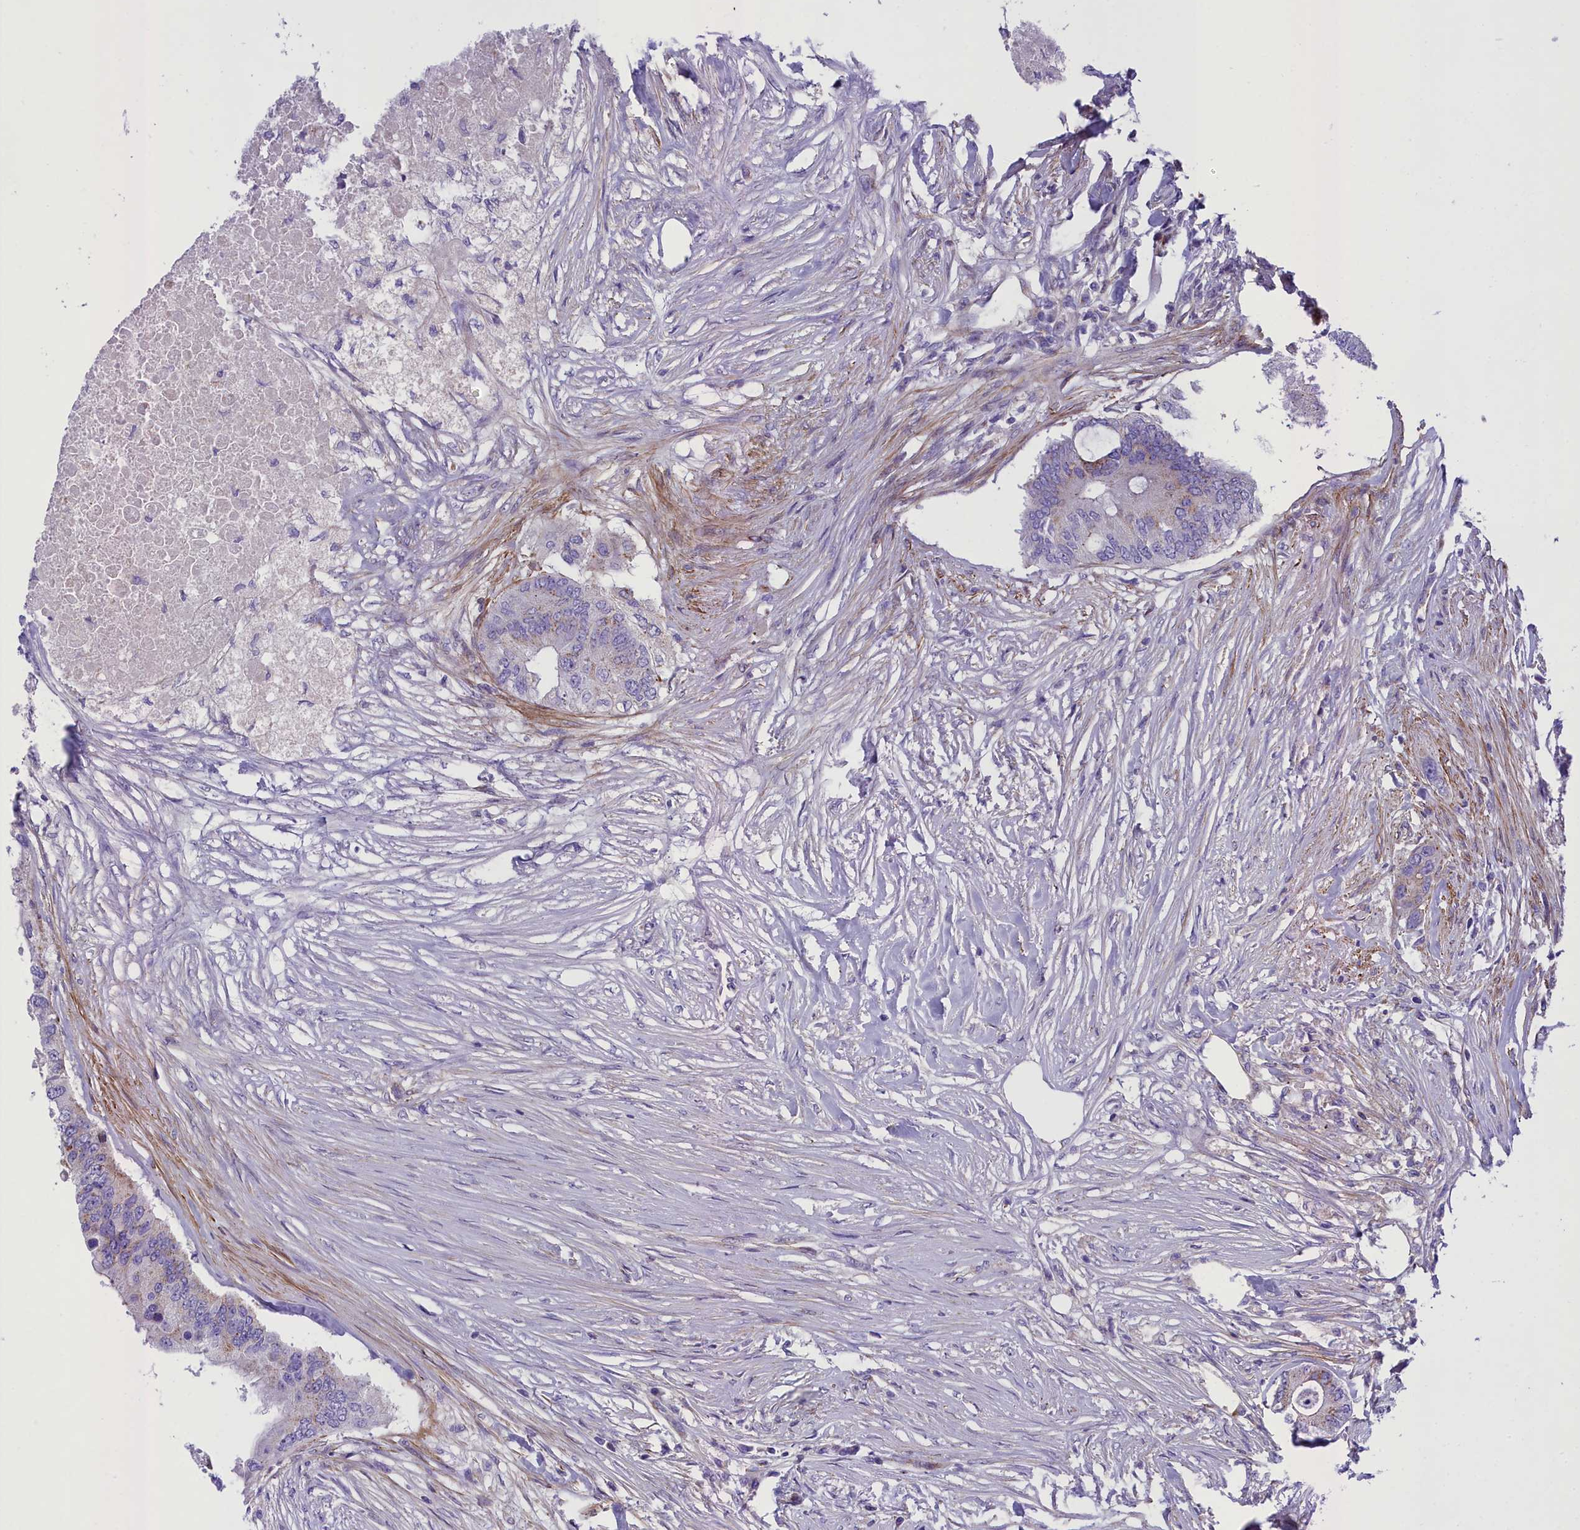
{"staining": {"intensity": "moderate", "quantity": "<25%", "location": "cytoplasmic/membranous"}, "tissue": "colorectal cancer", "cell_type": "Tumor cells", "image_type": "cancer", "snomed": [{"axis": "morphology", "description": "Adenocarcinoma, NOS"}, {"axis": "topography", "description": "Colon"}], "caption": "Tumor cells reveal low levels of moderate cytoplasmic/membranous positivity in about <25% of cells in human colorectal cancer (adenocarcinoma). The staining was performed using DAB (3,3'-diaminobenzidine) to visualize the protein expression in brown, while the nuclei were stained in blue with hematoxylin (Magnification: 20x).", "gene": "GFRA1", "patient": {"sex": "male", "age": 71}}